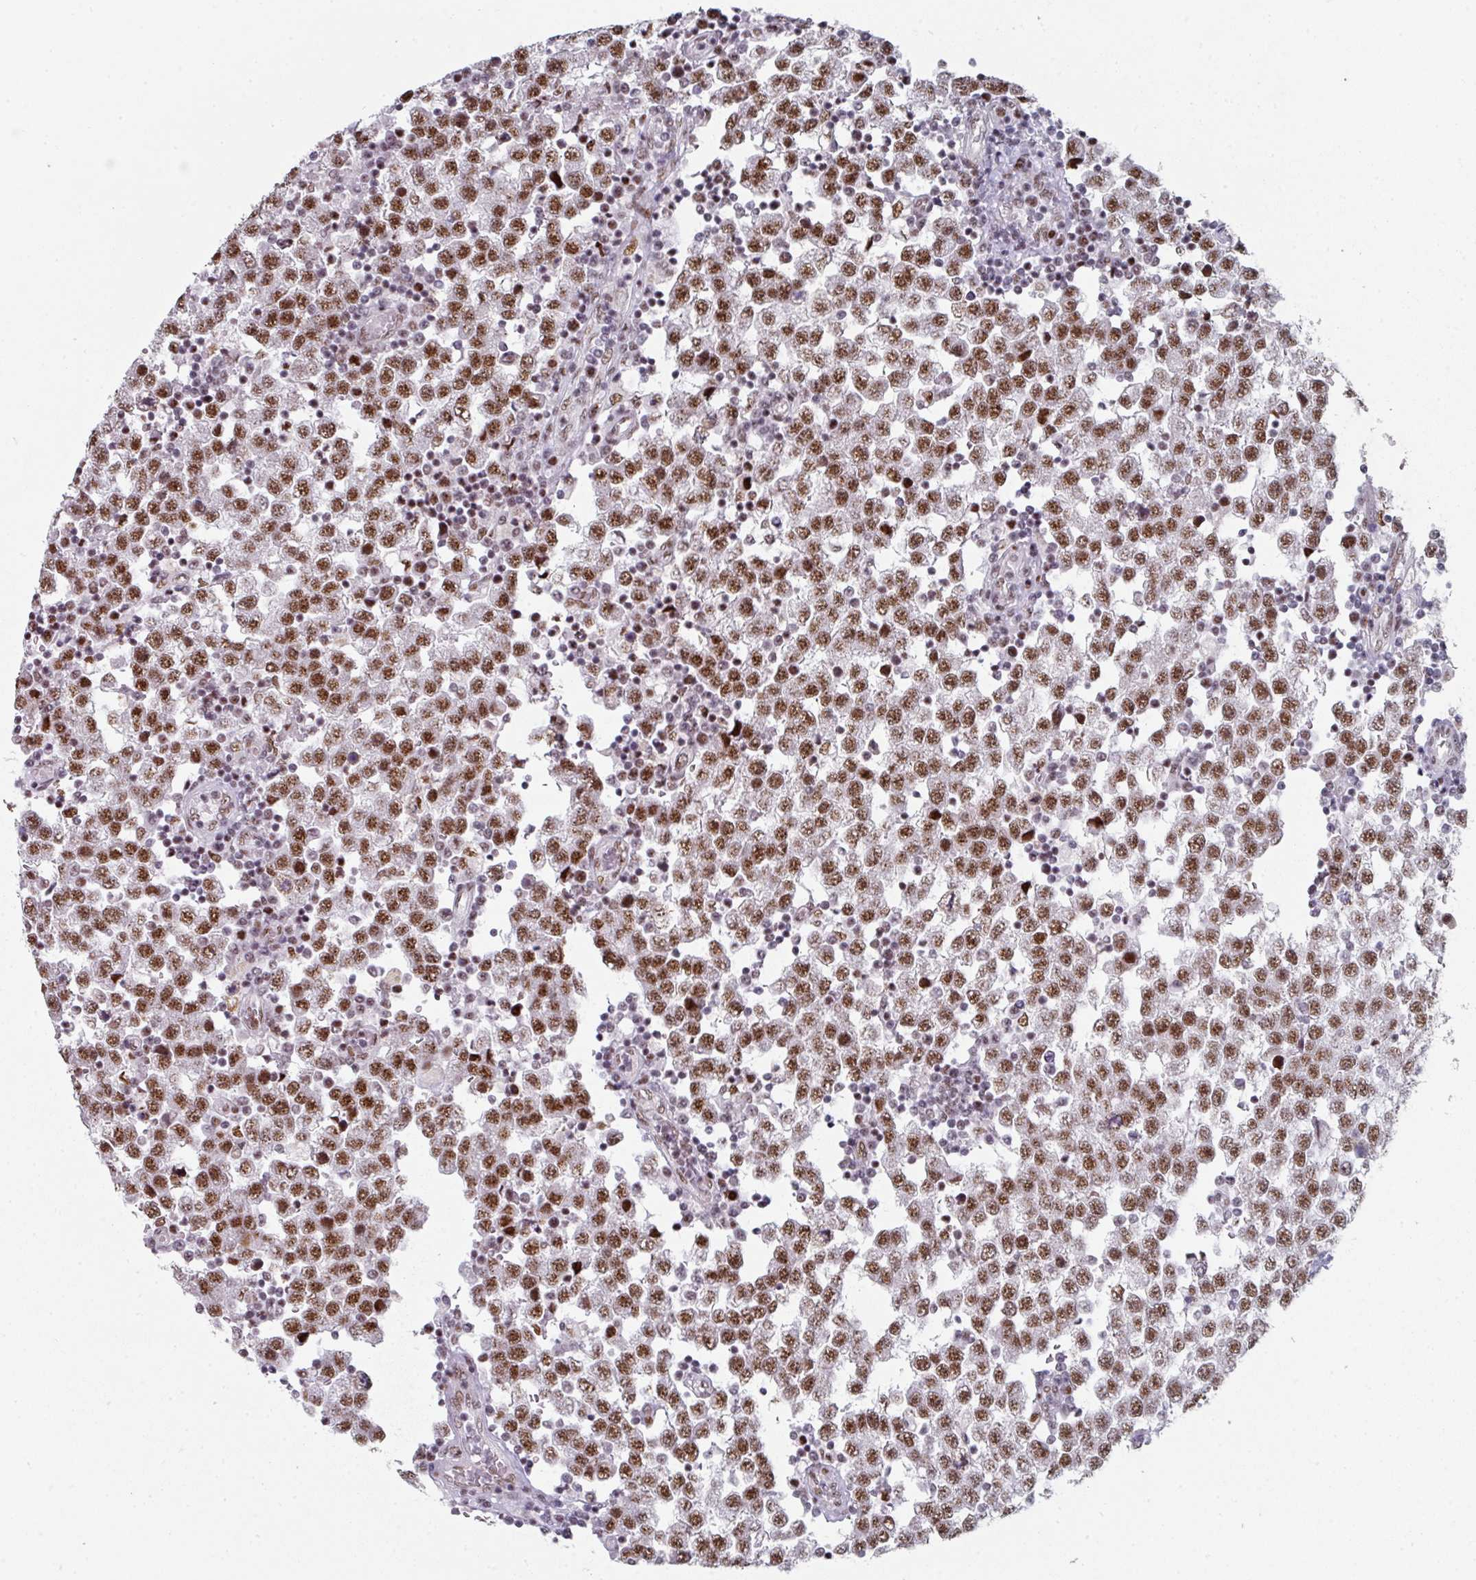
{"staining": {"intensity": "moderate", "quantity": ">75%", "location": "nuclear"}, "tissue": "testis cancer", "cell_type": "Tumor cells", "image_type": "cancer", "snomed": [{"axis": "morphology", "description": "Seminoma, NOS"}, {"axis": "topography", "description": "Testis"}], "caption": "Brown immunohistochemical staining in human seminoma (testis) demonstrates moderate nuclear positivity in about >75% of tumor cells.", "gene": "SF3B5", "patient": {"sex": "male", "age": 34}}